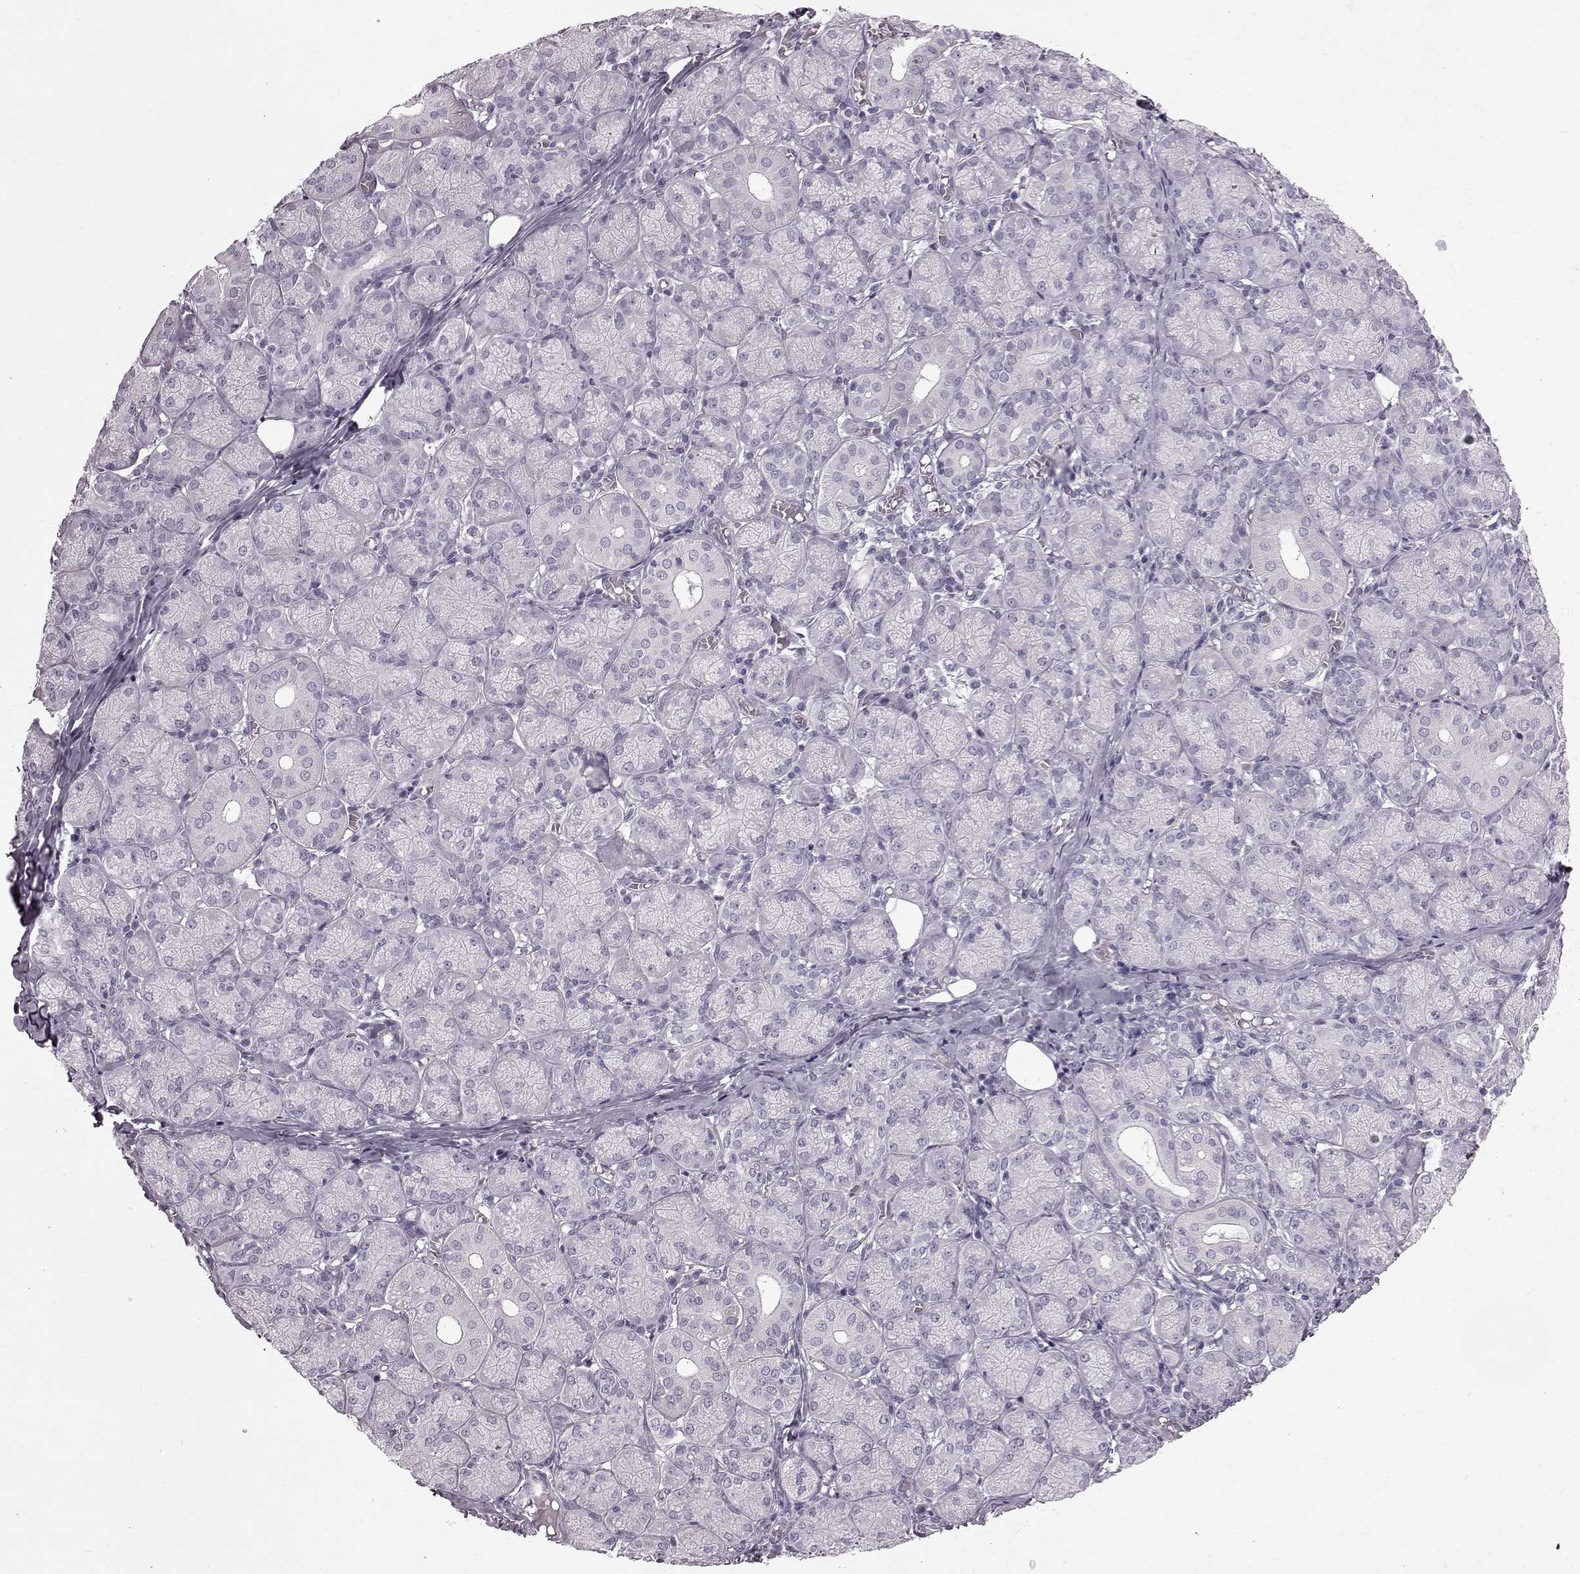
{"staining": {"intensity": "negative", "quantity": "none", "location": "none"}, "tissue": "salivary gland", "cell_type": "Glandular cells", "image_type": "normal", "snomed": [{"axis": "morphology", "description": "Normal tissue, NOS"}, {"axis": "topography", "description": "Salivary gland"}, {"axis": "topography", "description": "Peripheral nerve tissue"}], "caption": "Immunohistochemistry (IHC) image of unremarkable human salivary gland stained for a protein (brown), which demonstrates no expression in glandular cells. Brightfield microscopy of IHC stained with DAB (brown) and hematoxylin (blue), captured at high magnification.", "gene": "SLC28A2", "patient": {"sex": "female", "age": 24}}